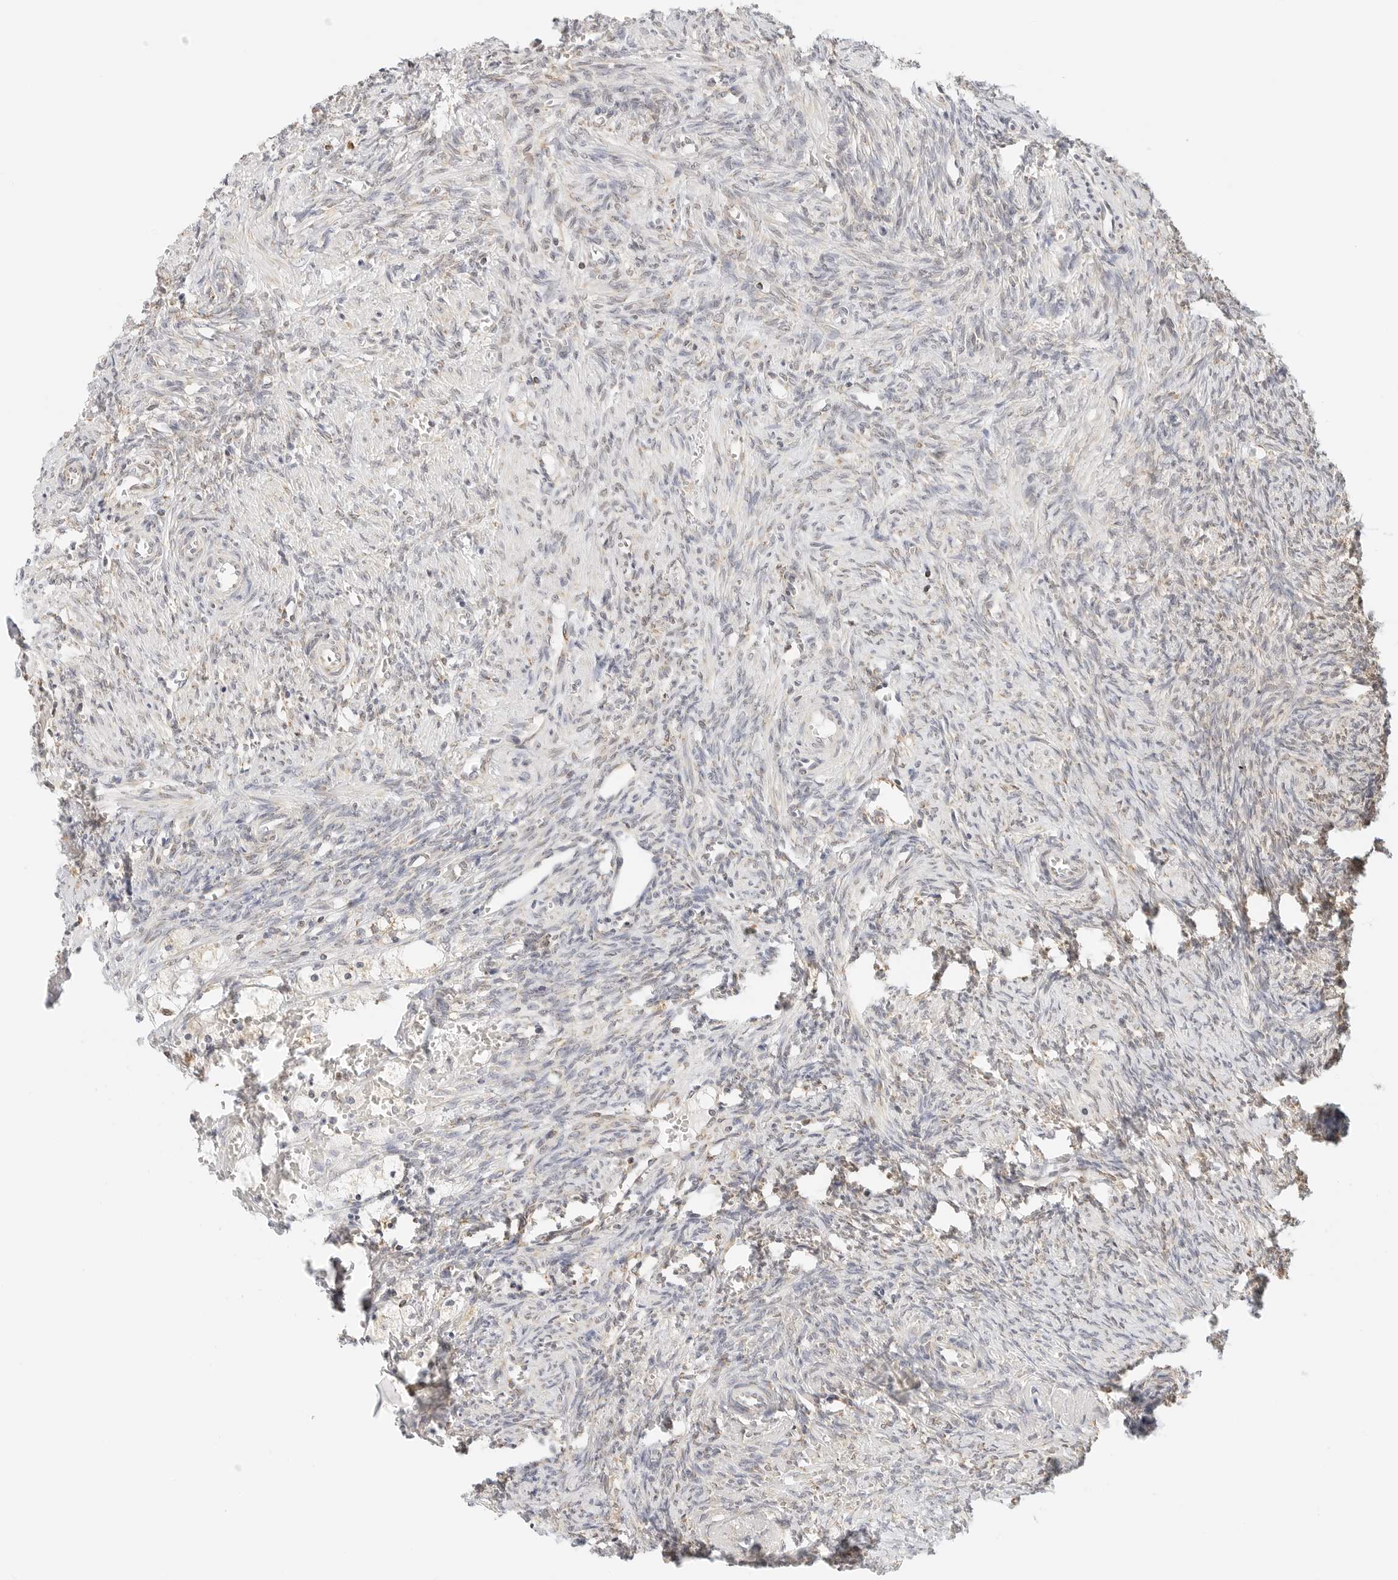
{"staining": {"intensity": "negative", "quantity": "none", "location": "none"}, "tissue": "ovary", "cell_type": "Ovarian stroma cells", "image_type": "normal", "snomed": [{"axis": "morphology", "description": "Normal tissue, NOS"}, {"axis": "topography", "description": "Ovary"}], "caption": "Immunohistochemical staining of benign ovary displays no significant staining in ovarian stroma cells. (DAB (3,3'-diaminobenzidine) IHC with hematoxylin counter stain).", "gene": "ATL1", "patient": {"sex": "female", "age": 41}}